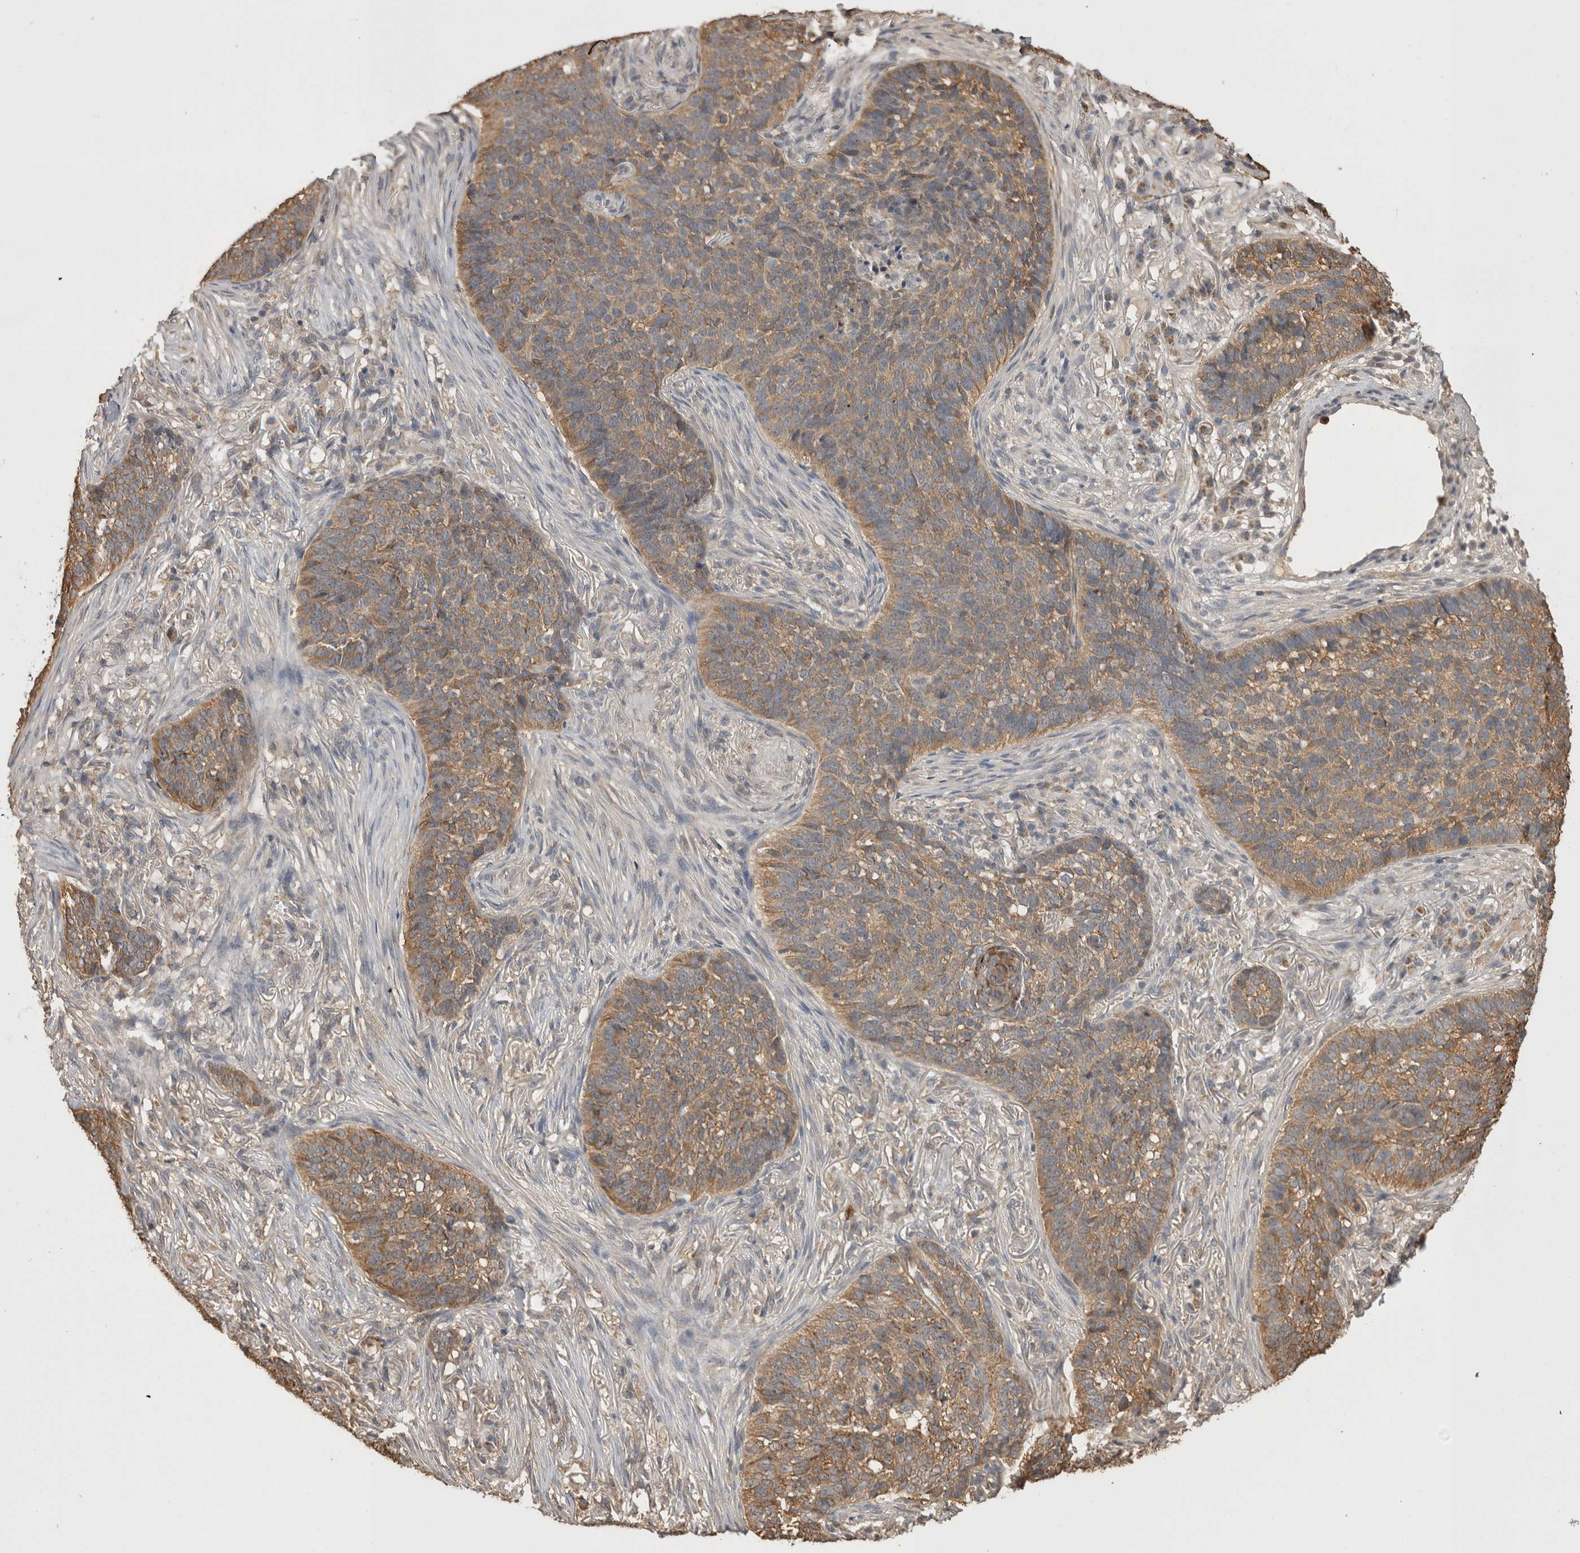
{"staining": {"intensity": "weak", "quantity": ">75%", "location": "cytoplasmic/membranous"}, "tissue": "skin cancer", "cell_type": "Tumor cells", "image_type": "cancer", "snomed": [{"axis": "morphology", "description": "Basal cell carcinoma"}, {"axis": "topography", "description": "Skin"}], "caption": "Protein staining reveals weak cytoplasmic/membranous expression in about >75% of tumor cells in skin cancer.", "gene": "PREP", "patient": {"sex": "male", "age": 85}}